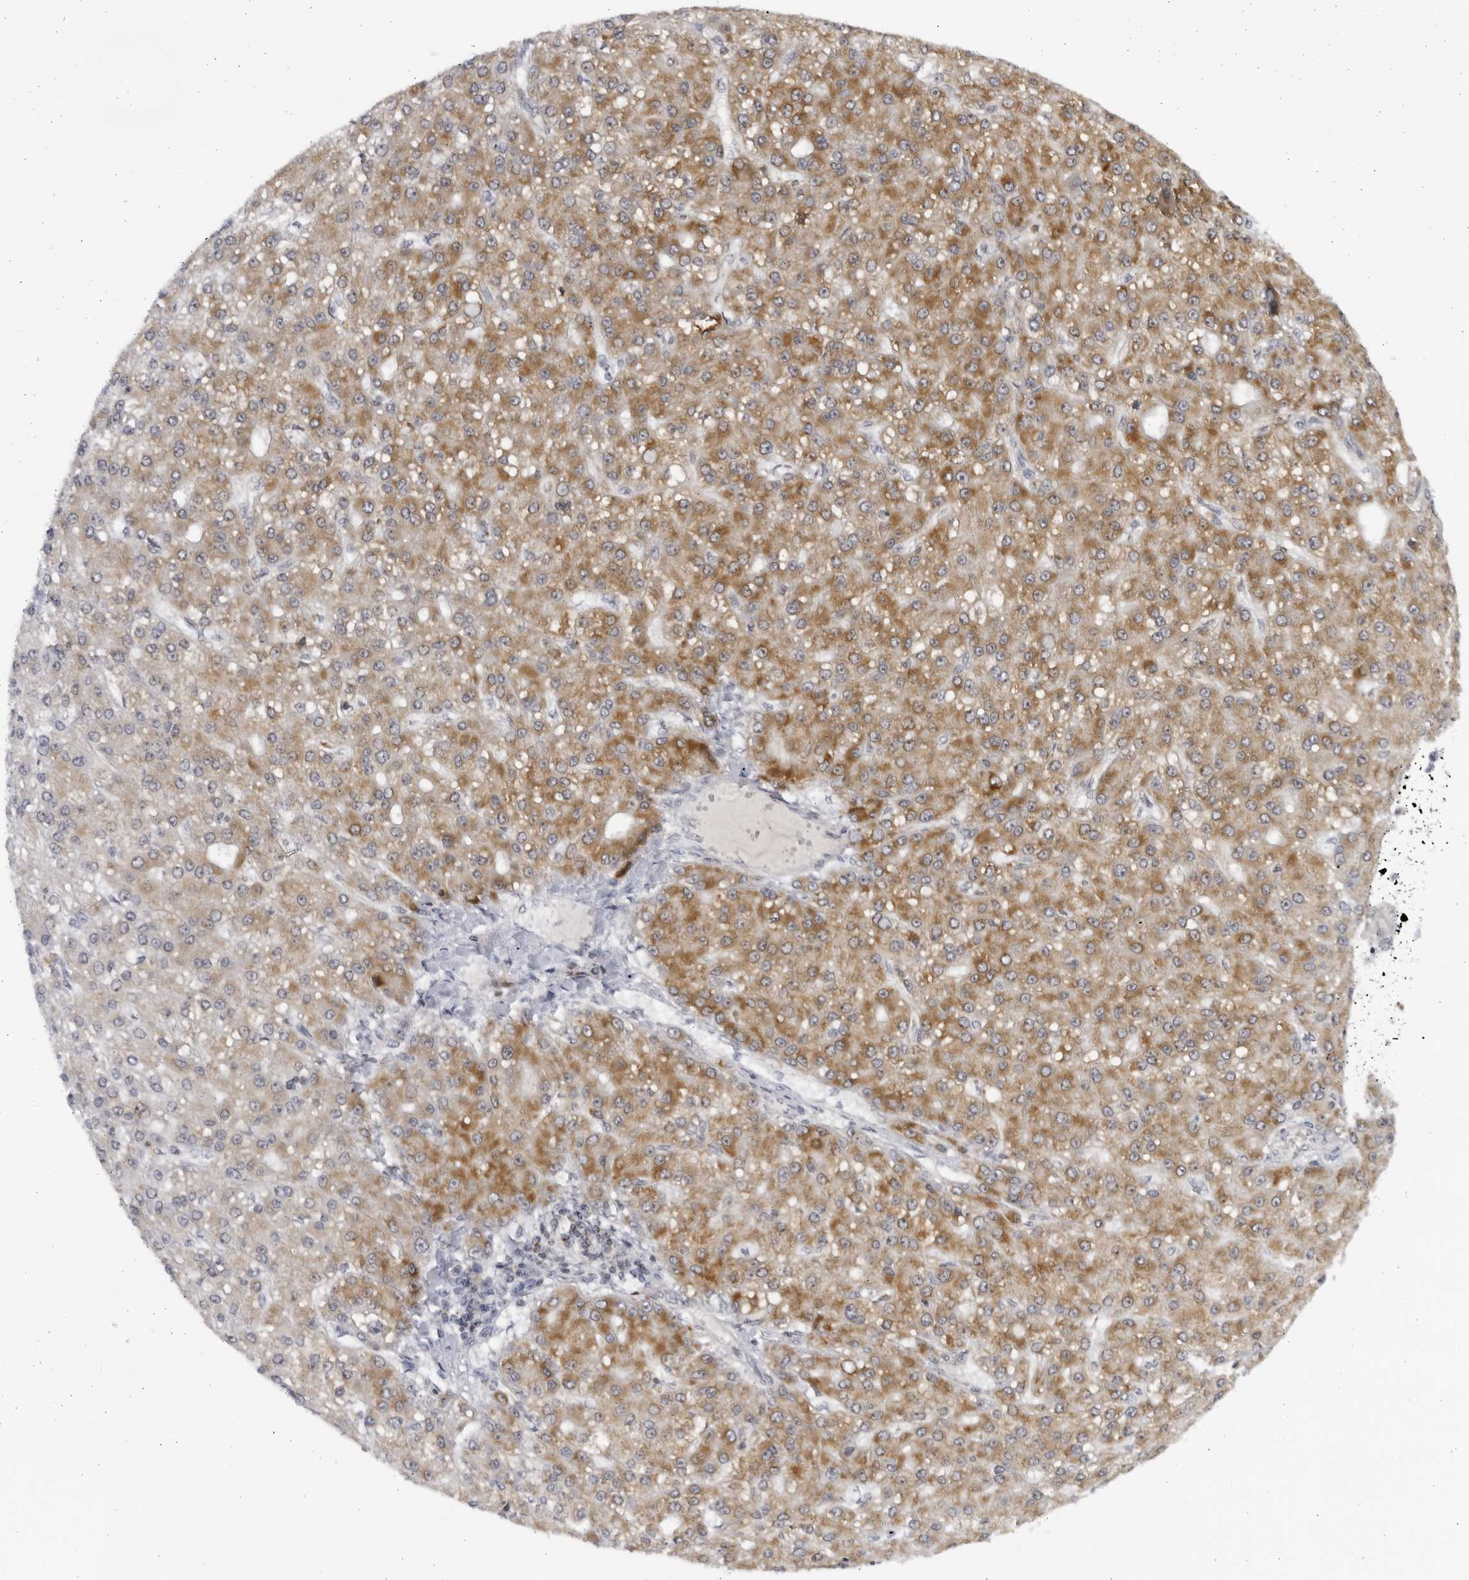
{"staining": {"intensity": "moderate", "quantity": ">75%", "location": "cytoplasmic/membranous"}, "tissue": "liver cancer", "cell_type": "Tumor cells", "image_type": "cancer", "snomed": [{"axis": "morphology", "description": "Carcinoma, Hepatocellular, NOS"}, {"axis": "topography", "description": "Liver"}], "caption": "High-magnification brightfield microscopy of liver hepatocellular carcinoma stained with DAB (brown) and counterstained with hematoxylin (blue). tumor cells exhibit moderate cytoplasmic/membranous staining is seen in approximately>75% of cells. (Stains: DAB in brown, nuclei in blue, Microscopy: brightfield microscopy at high magnification).", "gene": "SLC25A22", "patient": {"sex": "male", "age": 67}}